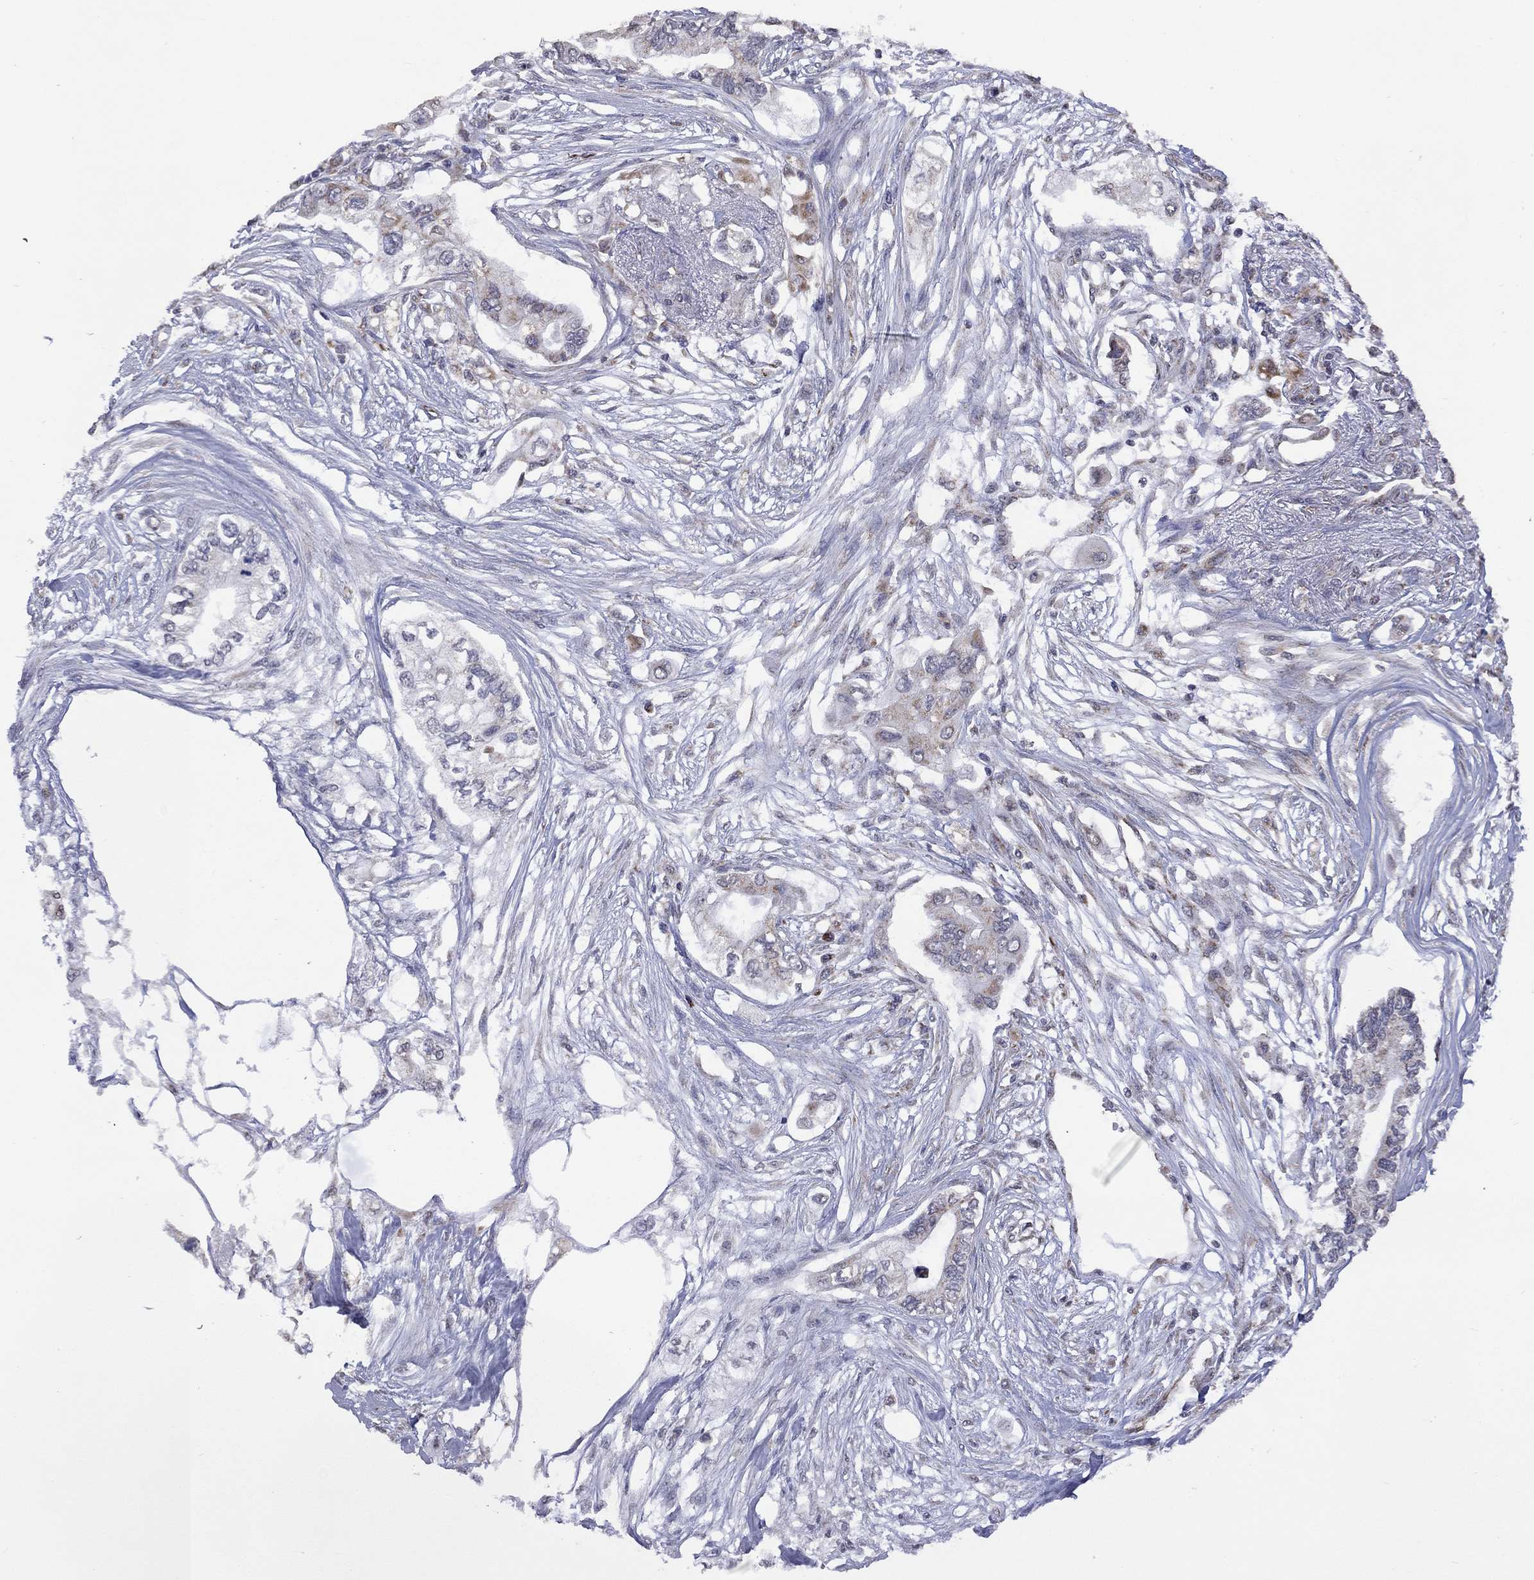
{"staining": {"intensity": "moderate", "quantity": "<25%", "location": "cytoplasmic/membranous"}, "tissue": "pancreatic cancer", "cell_type": "Tumor cells", "image_type": "cancer", "snomed": [{"axis": "morphology", "description": "Adenocarcinoma, NOS"}, {"axis": "topography", "description": "Pancreas"}], "caption": "Tumor cells exhibit low levels of moderate cytoplasmic/membranous expression in about <25% of cells in human pancreatic cancer (adenocarcinoma).", "gene": "NDUFB1", "patient": {"sex": "female", "age": 63}}